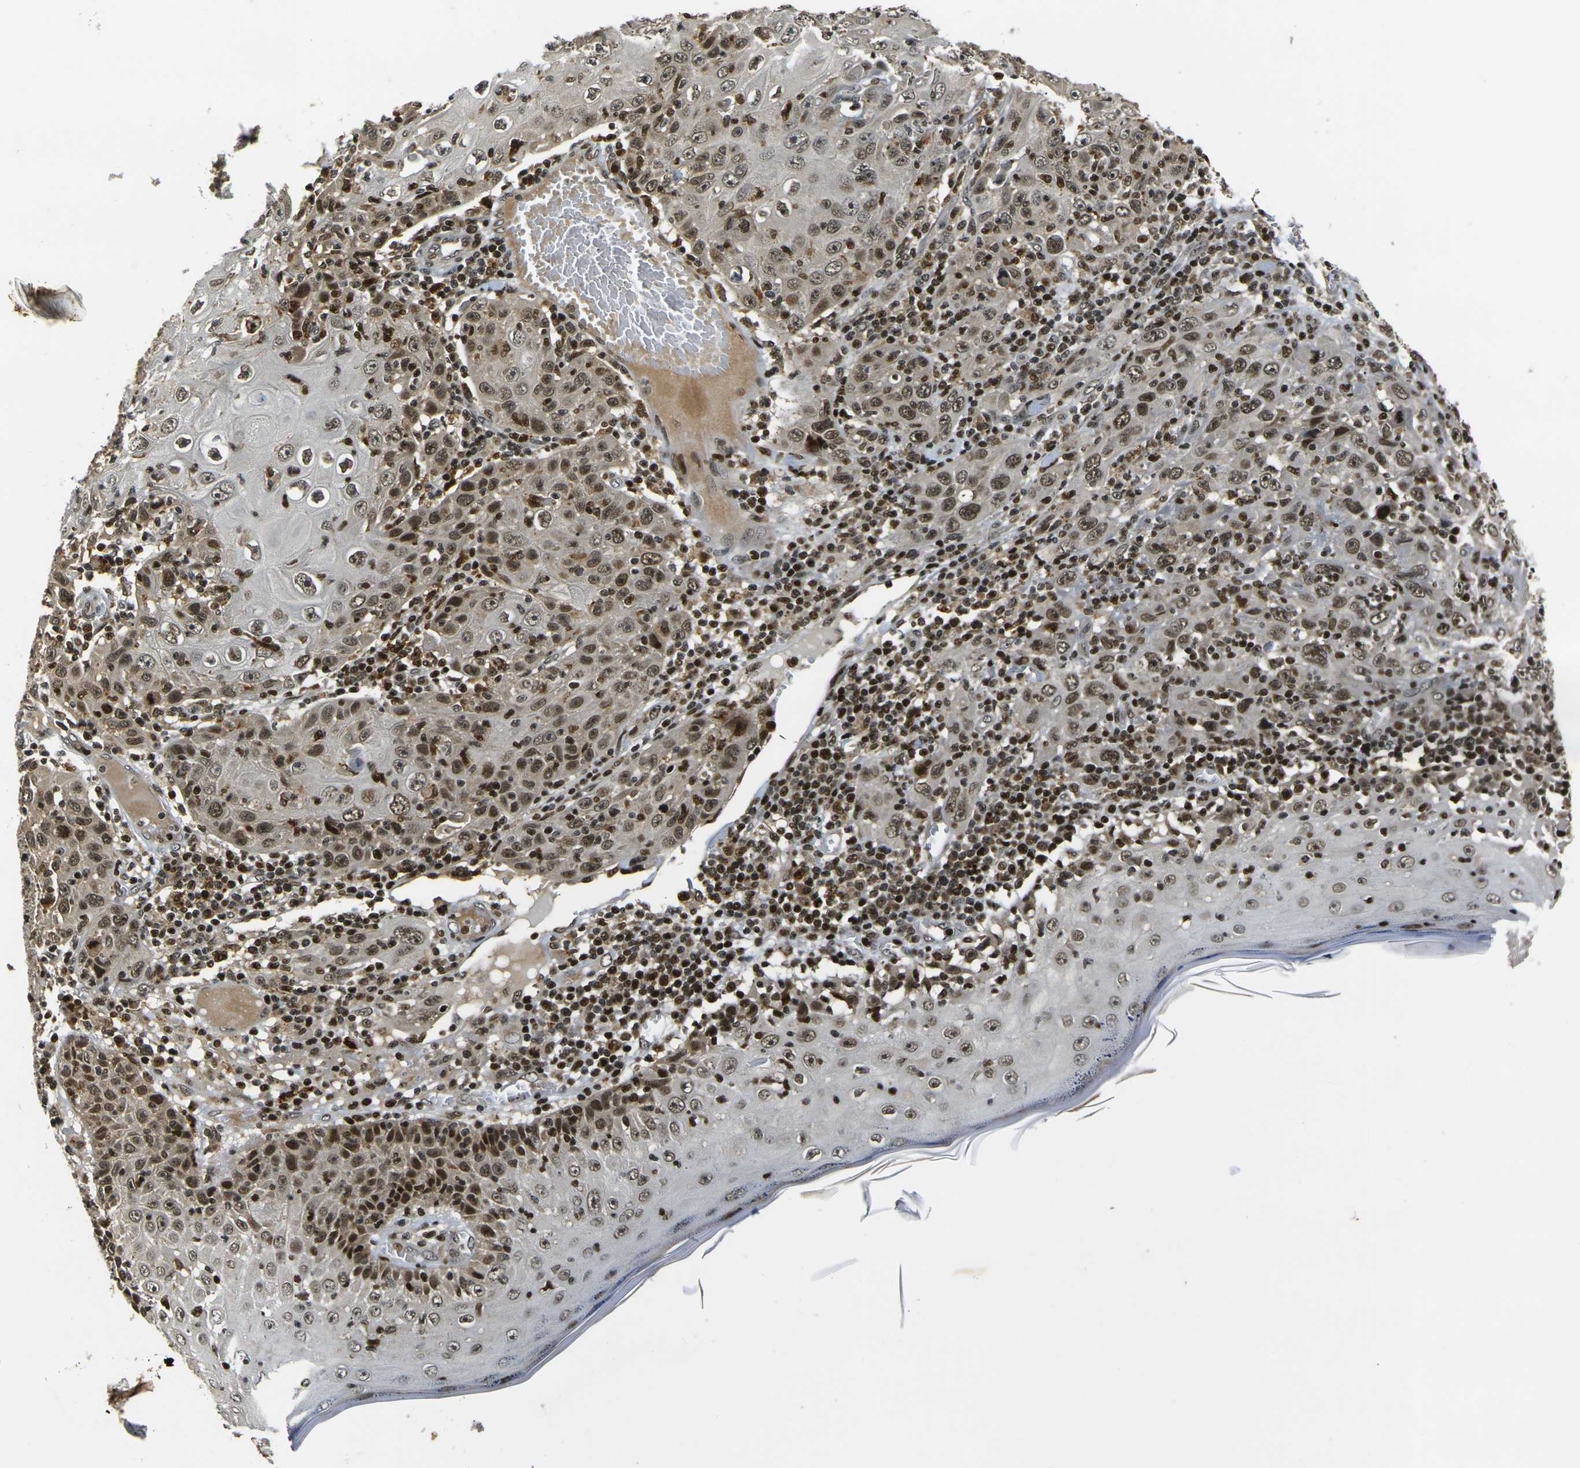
{"staining": {"intensity": "moderate", "quantity": ">75%", "location": "cytoplasmic/membranous,nuclear"}, "tissue": "skin cancer", "cell_type": "Tumor cells", "image_type": "cancer", "snomed": [{"axis": "morphology", "description": "Squamous cell carcinoma, NOS"}, {"axis": "topography", "description": "Skin"}], "caption": "Approximately >75% of tumor cells in human skin cancer (squamous cell carcinoma) show moderate cytoplasmic/membranous and nuclear protein positivity as visualized by brown immunohistochemical staining.", "gene": "ACTL6A", "patient": {"sex": "female", "age": 88}}